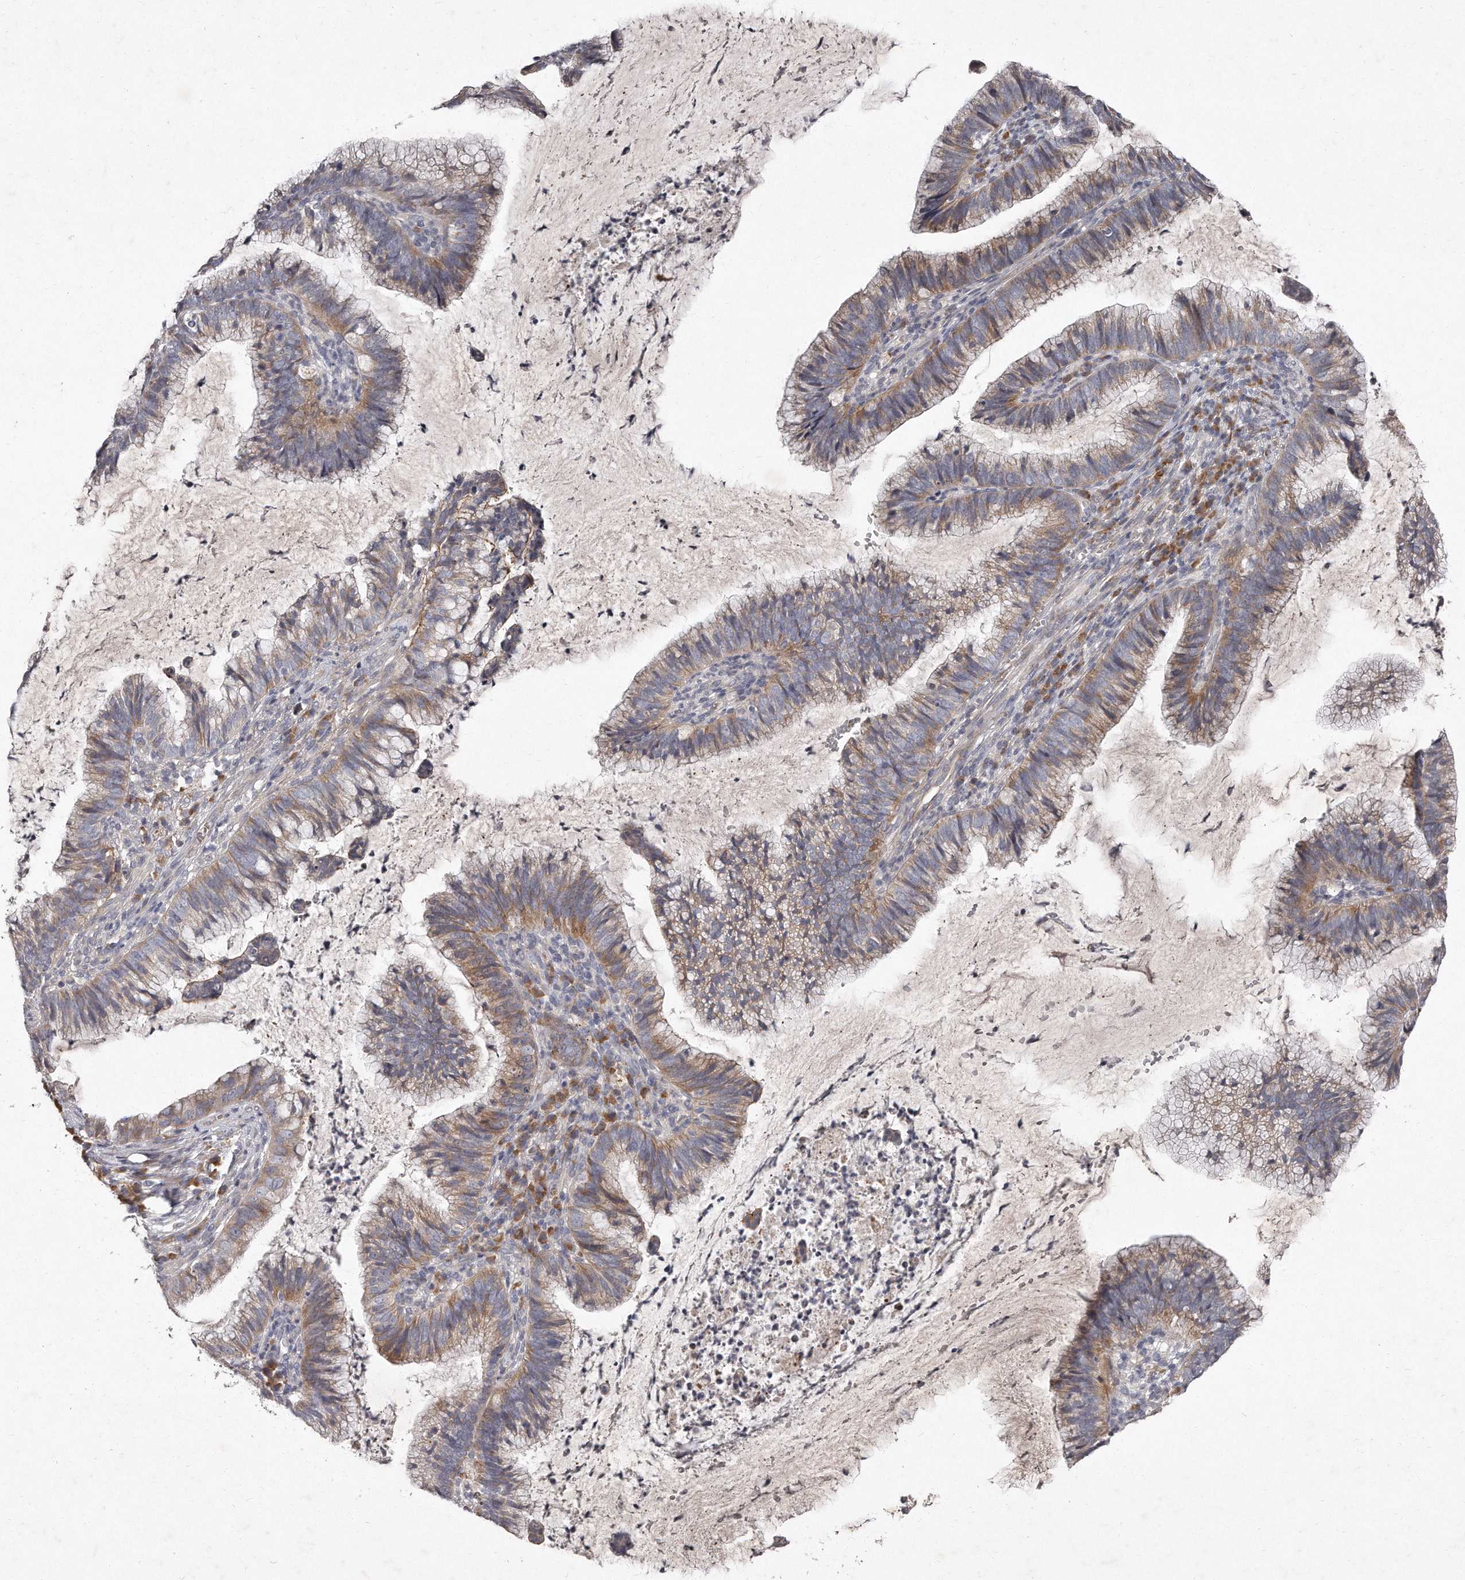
{"staining": {"intensity": "moderate", "quantity": ">75%", "location": "cytoplasmic/membranous"}, "tissue": "cervical cancer", "cell_type": "Tumor cells", "image_type": "cancer", "snomed": [{"axis": "morphology", "description": "Adenocarcinoma, NOS"}, {"axis": "topography", "description": "Cervix"}], "caption": "Cervical cancer stained with a protein marker exhibits moderate staining in tumor cells.", "gene": "TECR", "patient": {"sex": "female", "age": 36}}